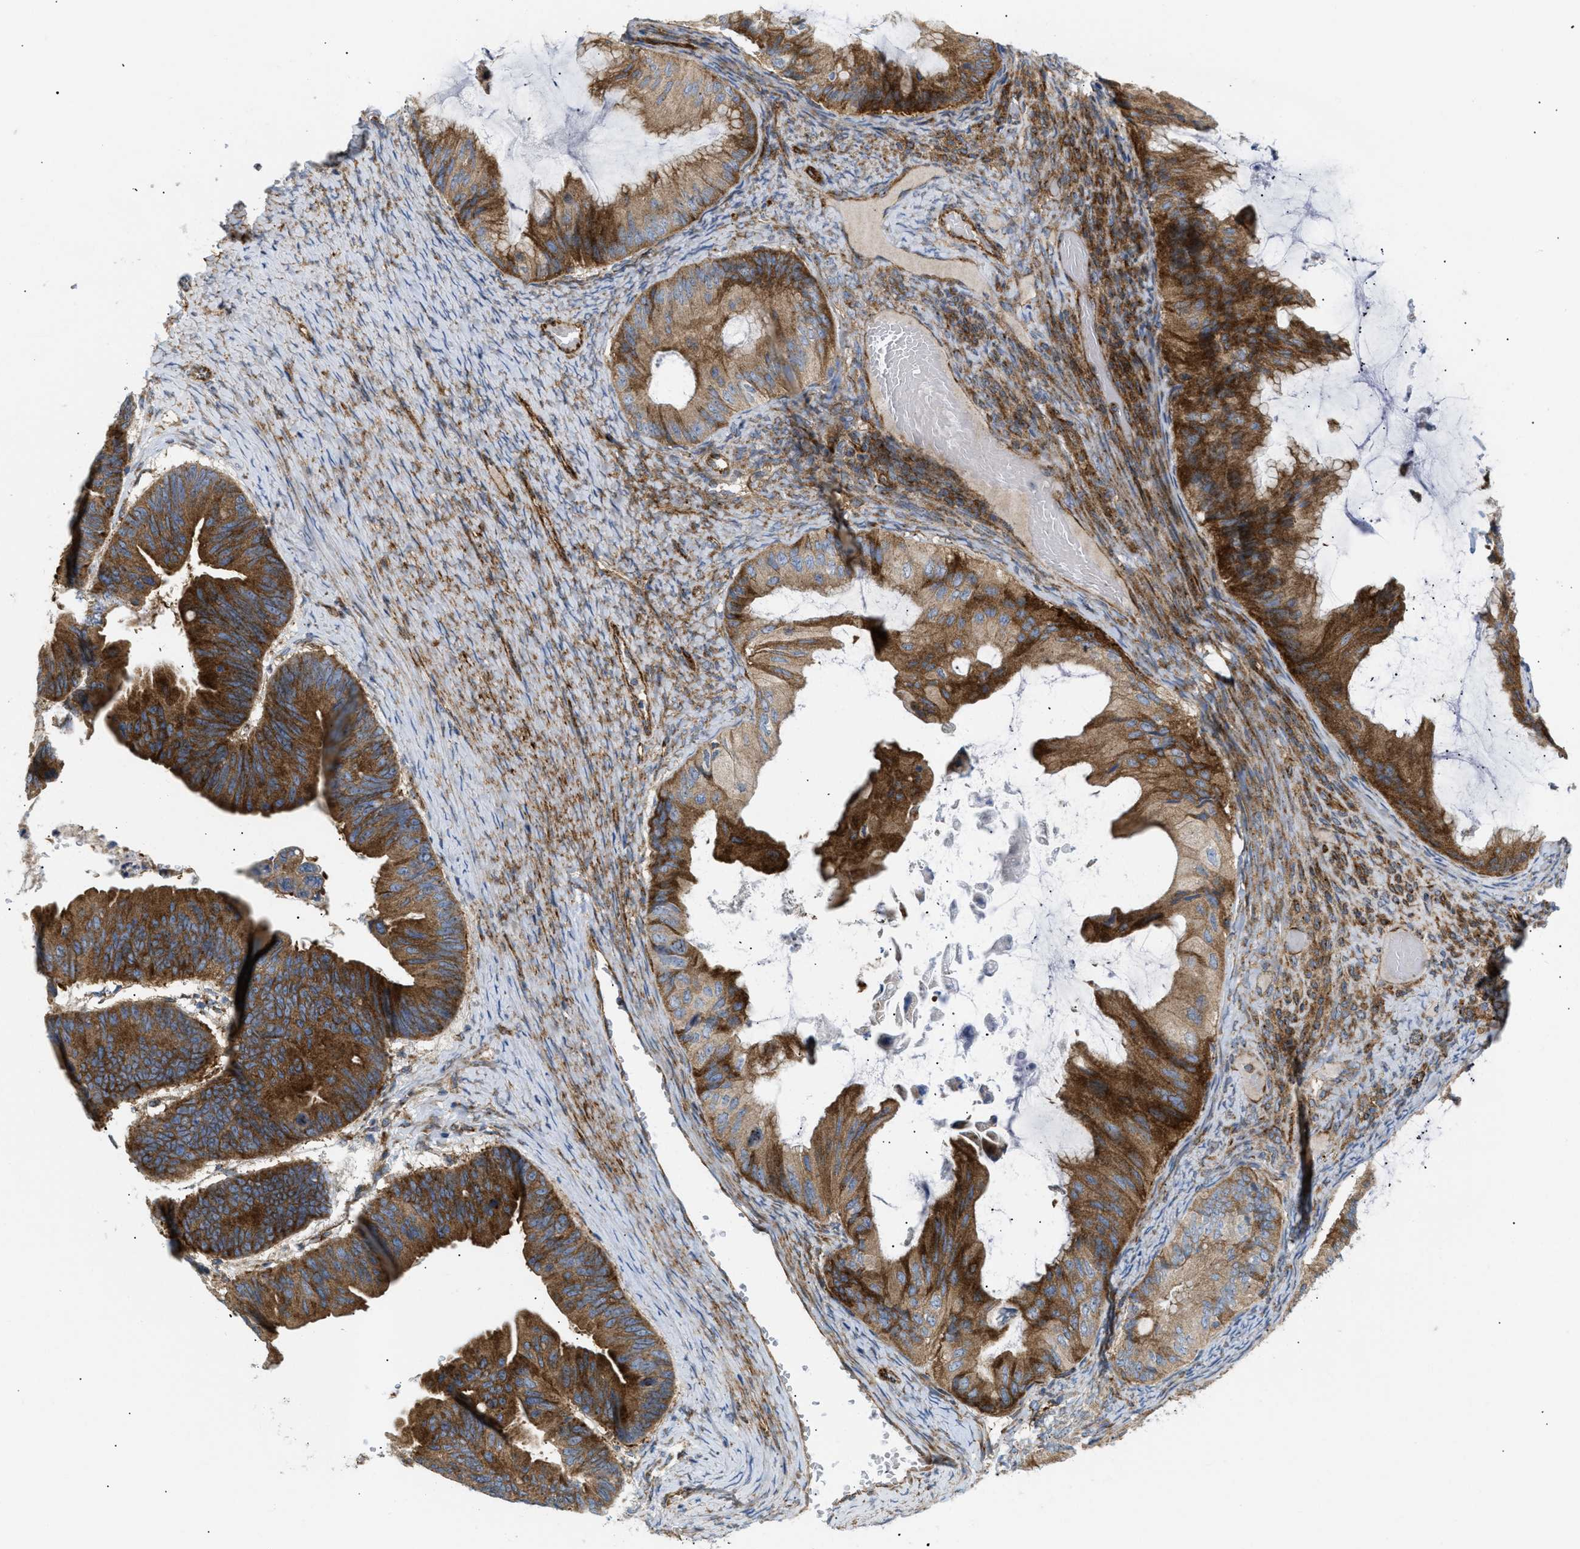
{"staining": {"intensity": "strong", "quantity": ">75%", "location": "cytoplasmic/membranous"}, "tissue": "ovarian cancer", "cell_type": "Tumor cells", "image_type": "cancer", "snomed": [{"axis": "morphology", "description": "Cystadenocarcinoma, mucinous, NOS"}, {"axis": "topography", "description": "Ovary"}], "caption": "This is a histology image of IHC staining of ovarian cancer (mucinous cystadenocarcinoma), which shows strong expression in the cytoplasmic/membranous of tumor cells.", "gene": "DCTN4", "patient": {"sex": "female", "age": 61}}